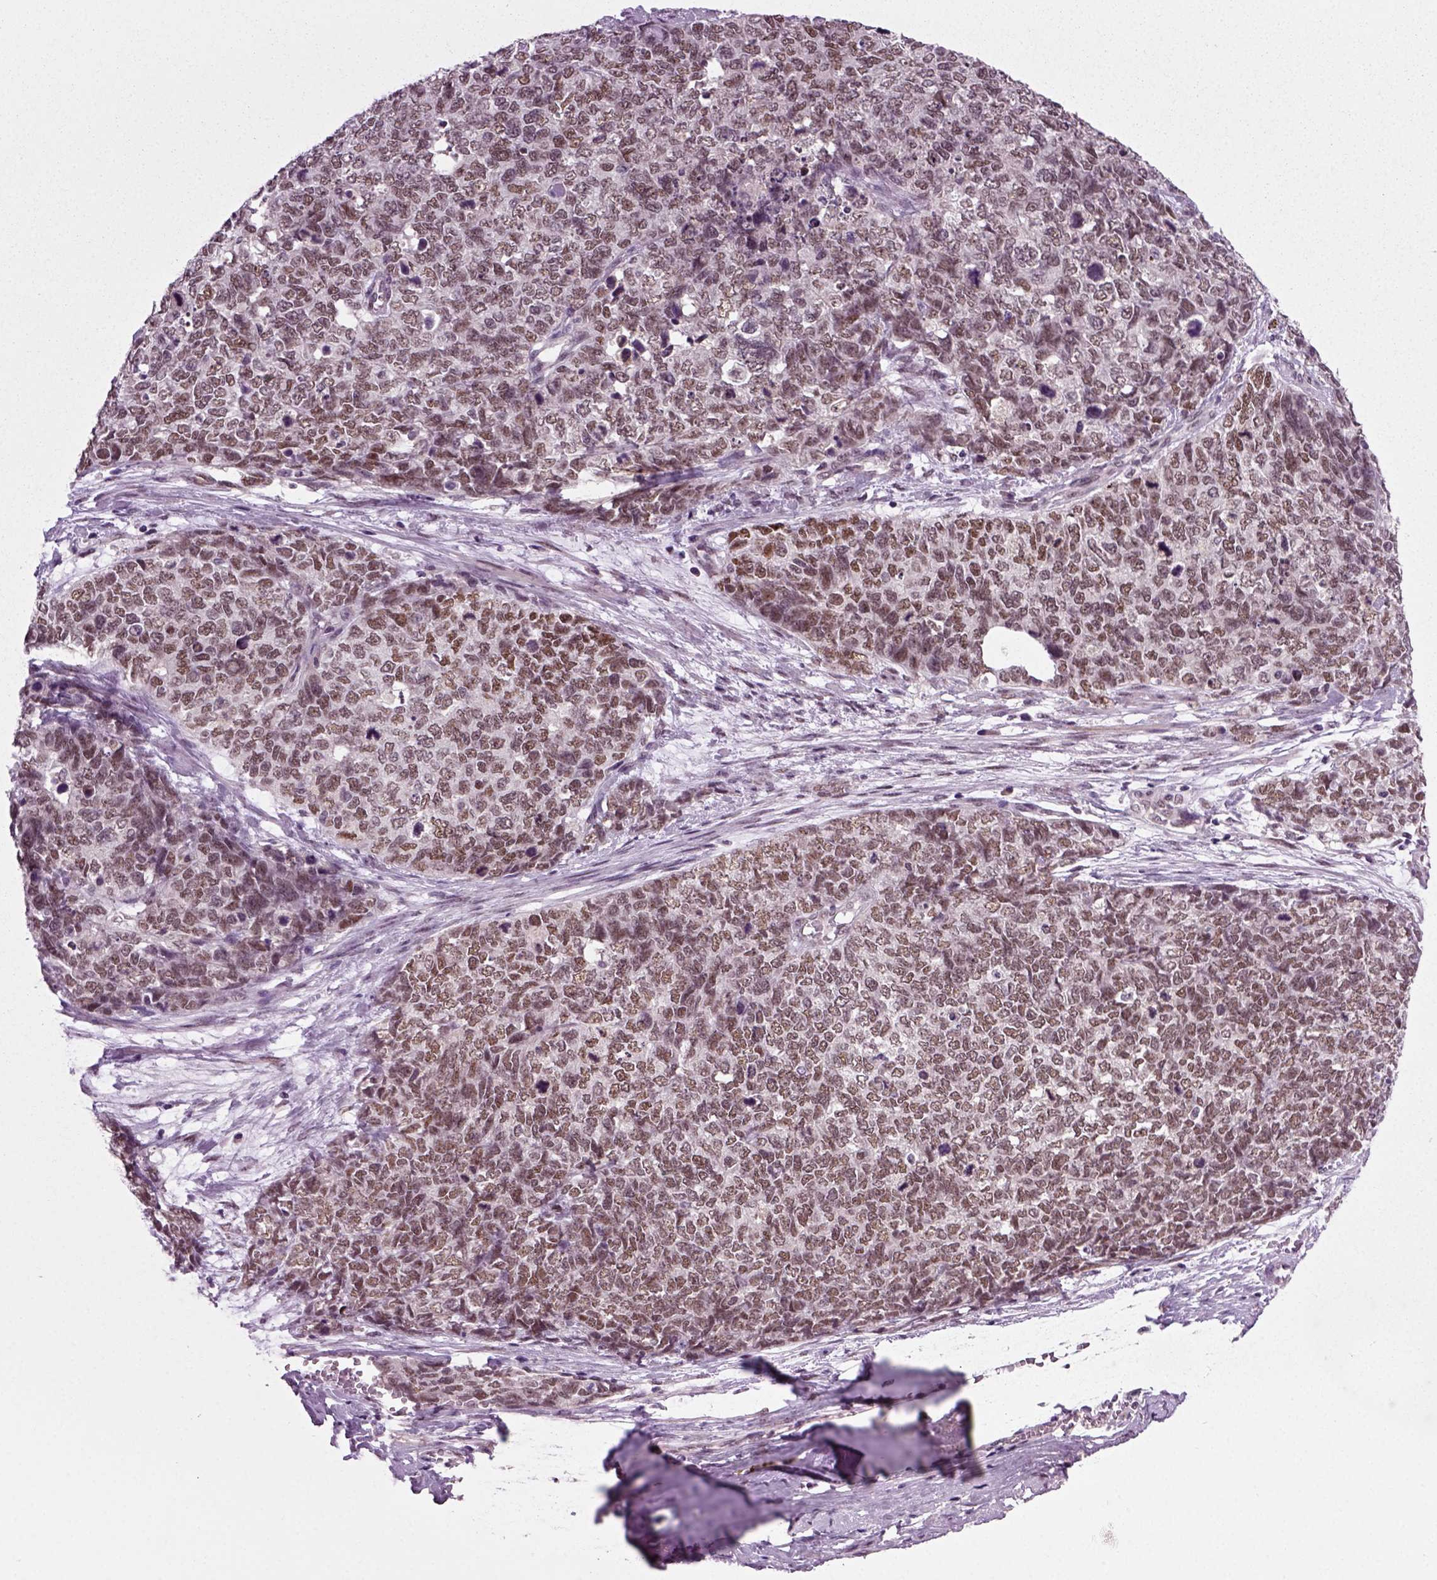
{"staining": {"intensity": "moderate", "quantity": ">75%", "location": "nuclear"}, "tissue": "cervical cancer", "cell_type": "Tumor cells", "image_type": "cancer", "snomed": [{"axis": "morphology", "description": "Squamous cell carcinoma, NOS"}, {"axis": "topography", "description": "Cervix"}], "caption": "This histopathology image shows immunohistochemistry (IHC) staining of human cervical squamous cell carcinoma, with medium moderate nuclear positivity in about >75% of tumor cells.", "gene": "RCOR3", "patient": {"sex": "female", "age": 63}}